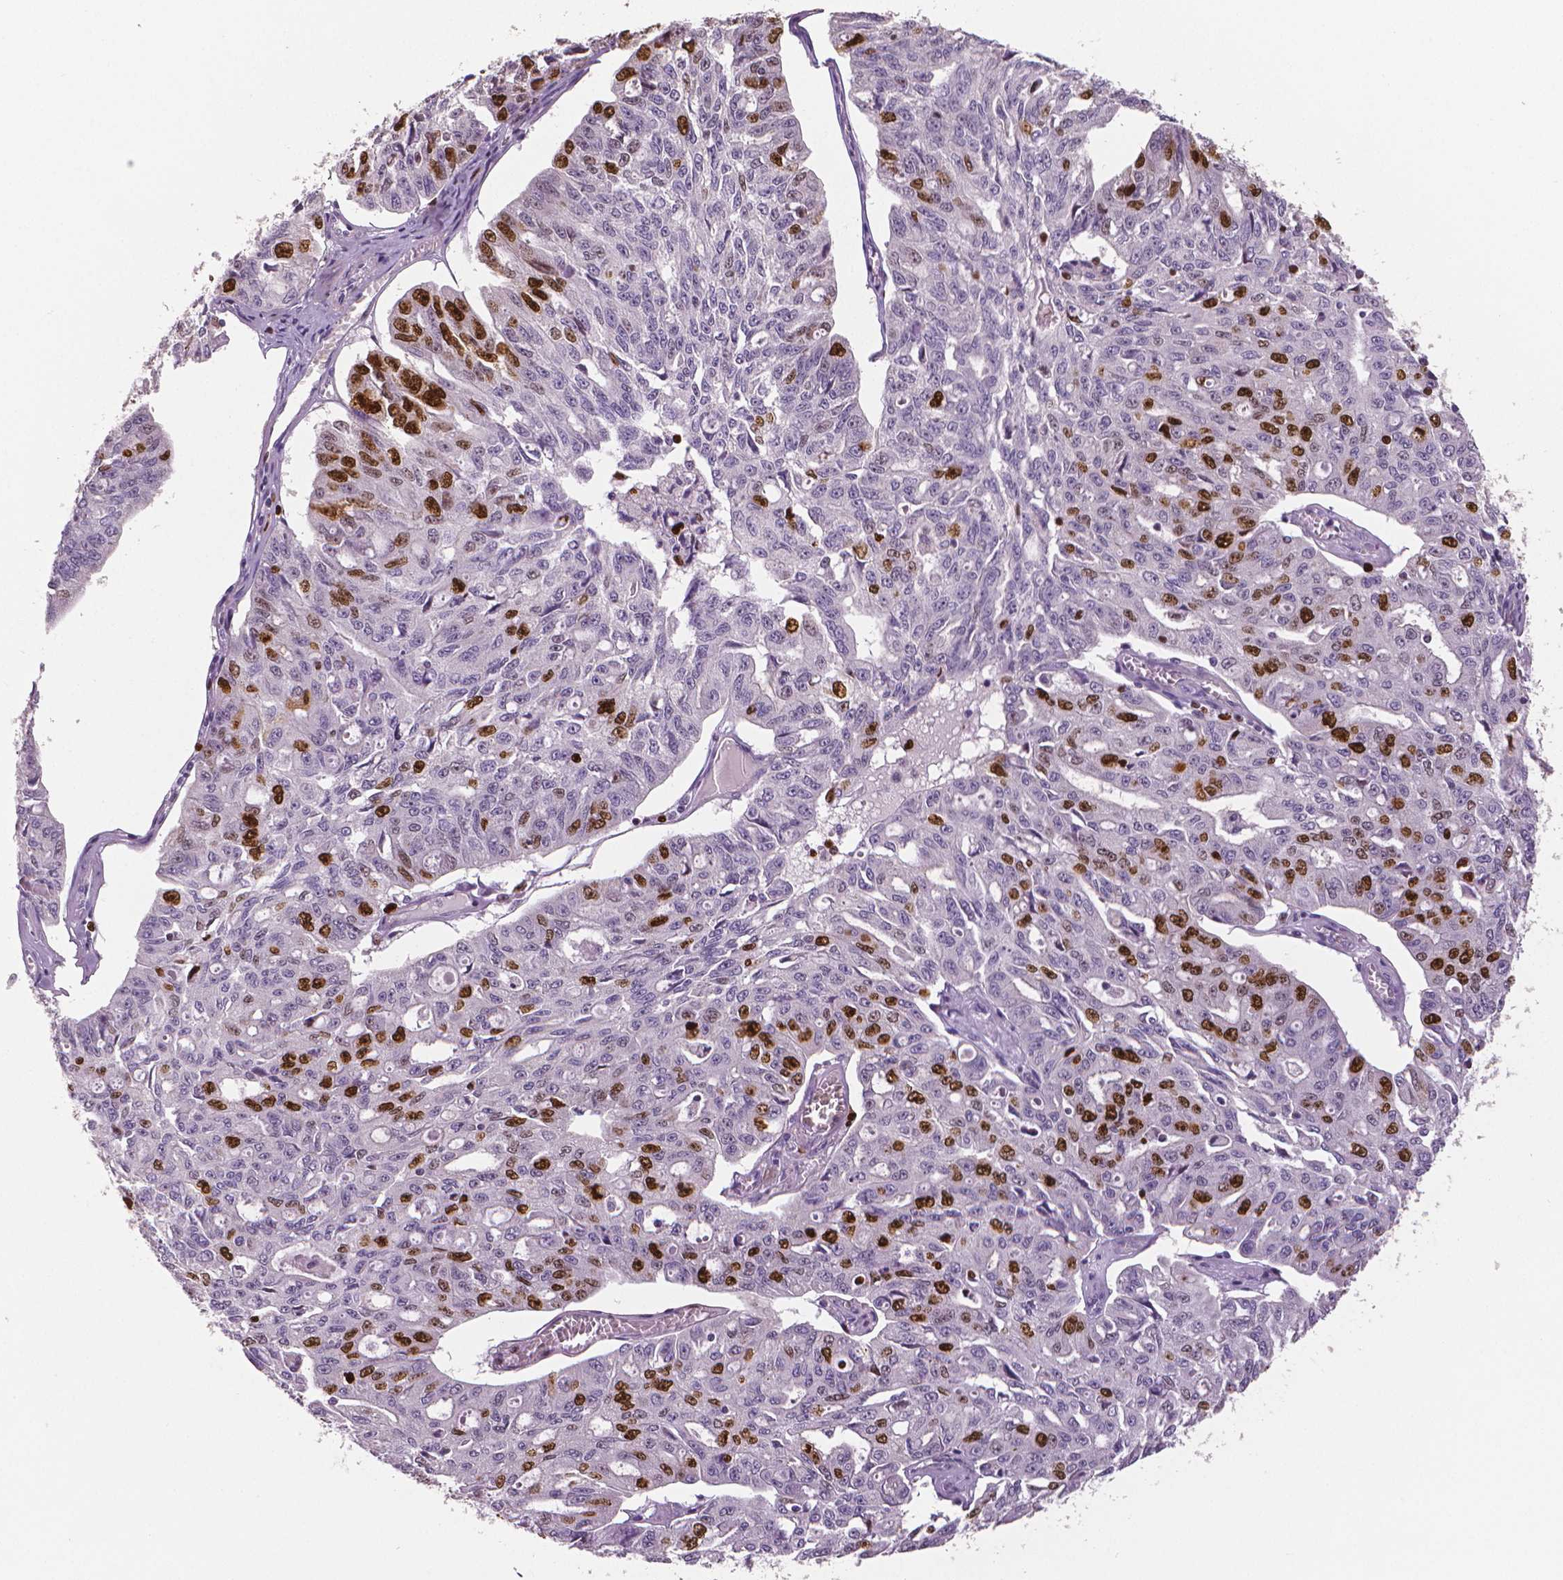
{"staining": {"intensity": "strong", "quantity": "<25%", "location": "nuclear"}, "tissue": "ovarian cancer", "cell_type": "Tumor cells", "image_type": "cancer", "snomed": [{"axis": "morphology", "description": "Carcinoma, endometroid"}, {"axis": "topography", "description": "Ovary"}], "caption": "A photomicrograph showing strong nuclear positivity in approximately <25% of tumor cells in ovarian endometroid carcinoma, as visualized by brown immunohistochemical staining.", "gene": "MKI67", "patient": {"sex": "female", "age": 65}}